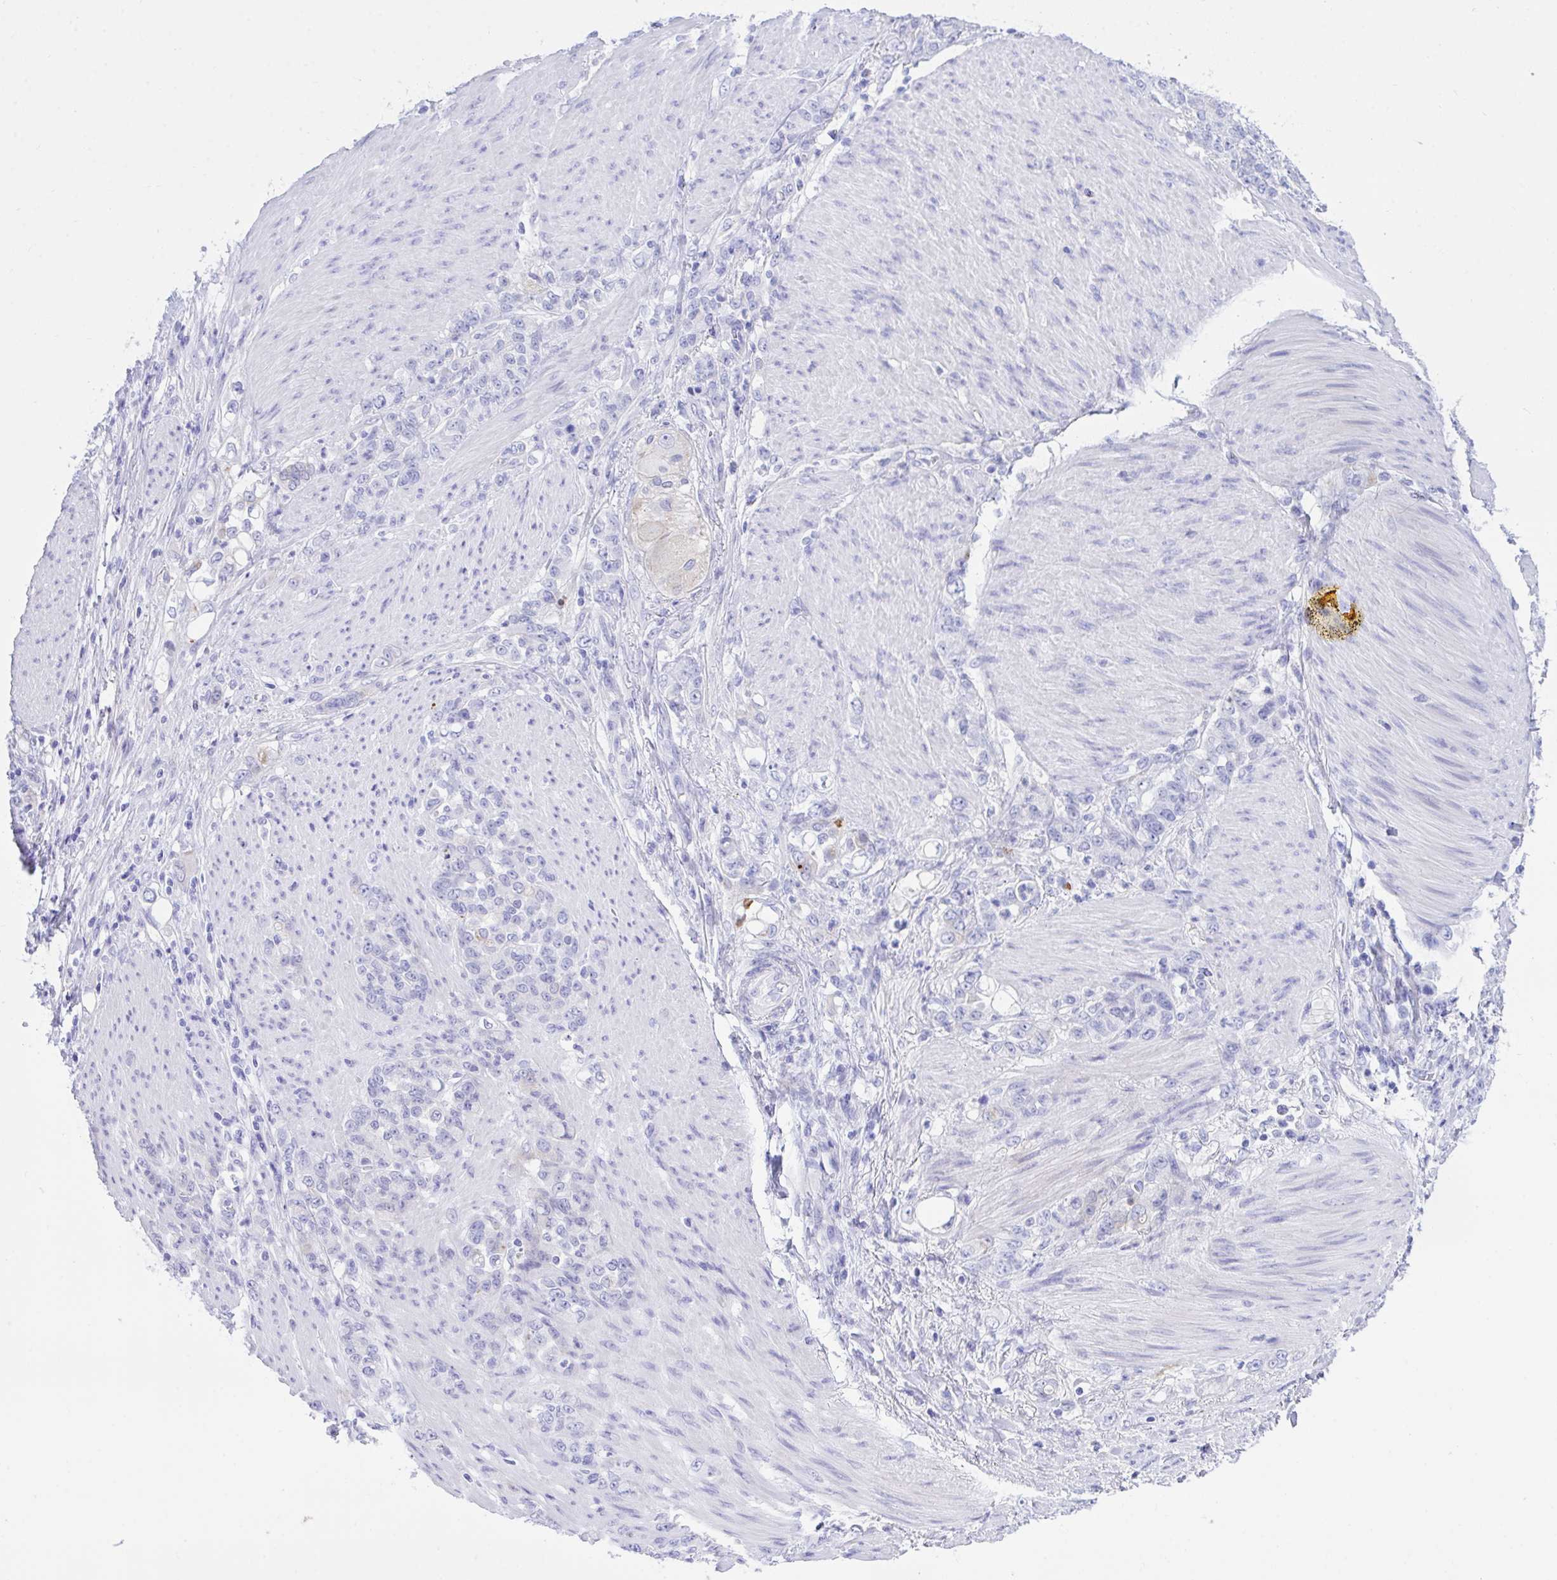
{"staining": {"intensity": "negative", "quantity": "none", "location": "none"}, "tissue": "stomach cancer", "cell_type": "Tumor cells", "image_type": "cancer", "snomed": [{"axis": "morphology", "description": "Adenocarcinoma, NOS"}, {"axis": "topography", "description": "Stomach"}], "caption": "DAB immunohistochemical staining of human adenocarcinoma (stomach) demonstrates no significant expression in tumor cells.", "gene": "BEX5", "patient": {"sex": "female", "age": 79}}